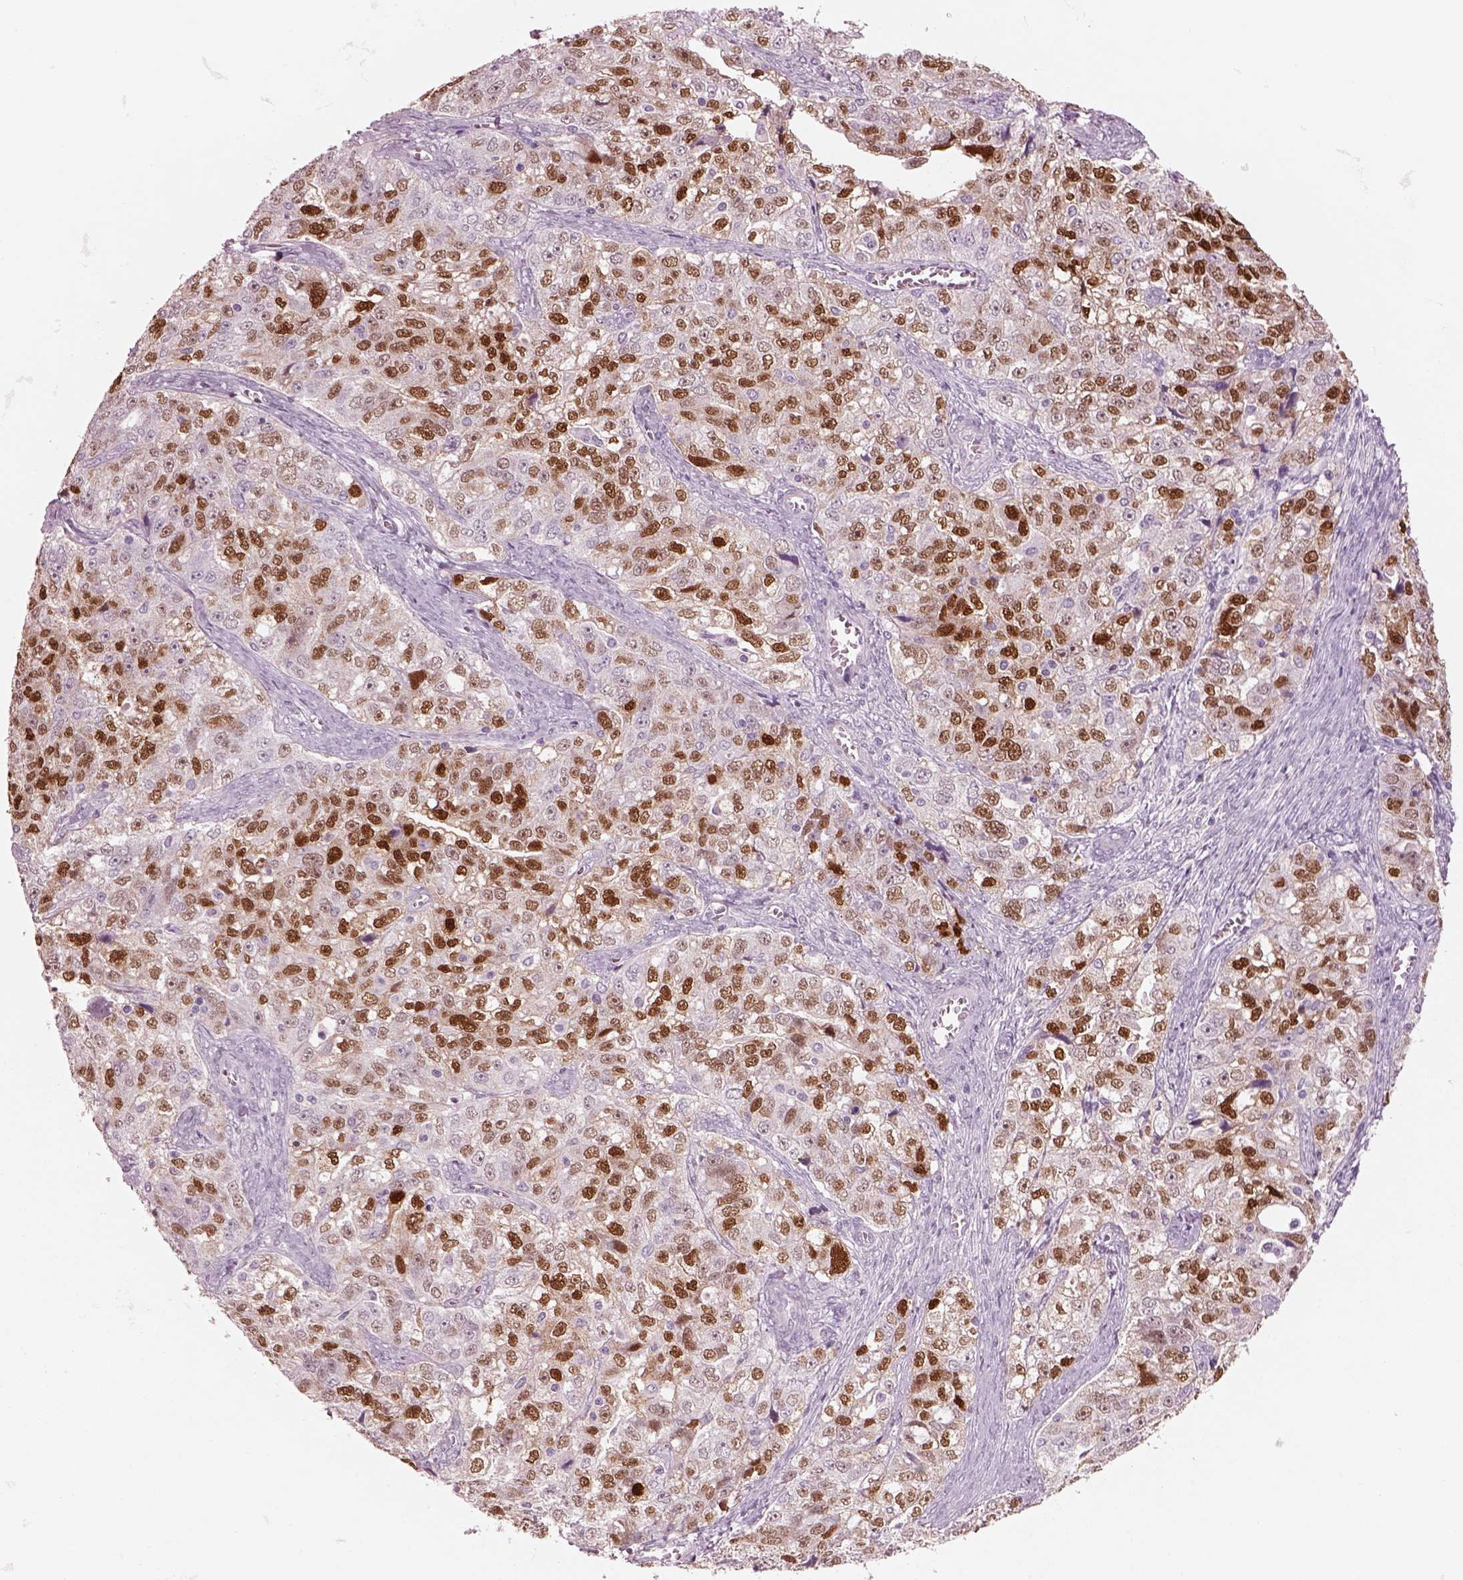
{"staining": {"intensity": "strong", "quantity": ">75%", "location": "nuclear"}, "tissue": "ovarian cancer", "cell_type": "Tumor cells", "image_type": "cancer", "snomed": [{"axis": "morphology", "description": "Cystadenocarcinoma, serous, NOS"}, {"axis": "topography", "description": "Ovary"}], "caption": "Immunohistochemical staining of ovarian cancer (serous cystadenocarcinoma) demonstrates high levels of strong nuclear positivity in approximately >75% of tumor cells.", "gene": "SOX9", "patient": {"sex": "female", "age": 51}}